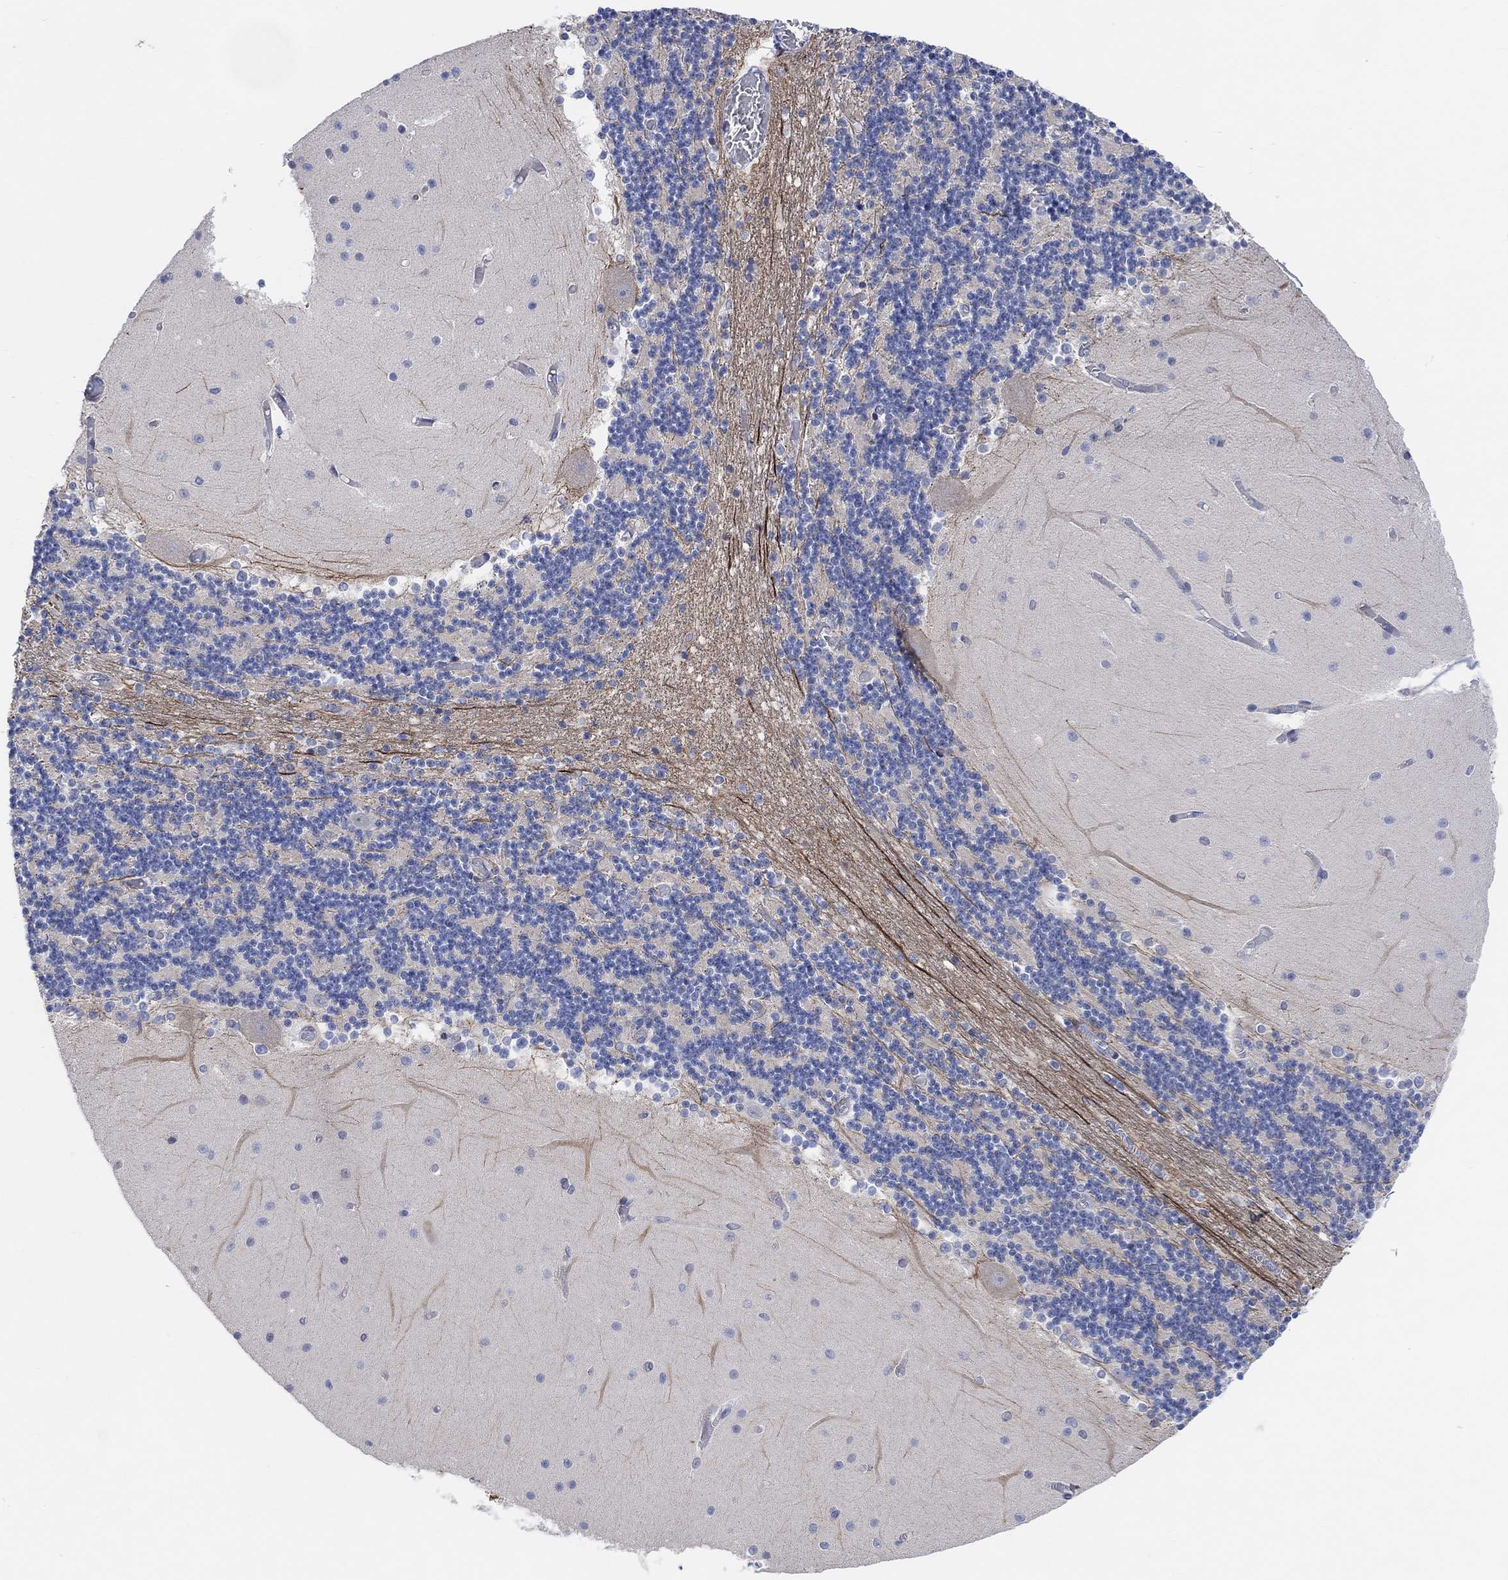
{"staining": {"intensity": "negative", "quantity": "none", "location": "none"}, "tissue": "cerebellum", "cell_type": "Cells in granular layer", "image_type": "normal", "snomed": [{"axis": "morphology", "description": "Normal tissue, NOS"}, {"axis": "topography", "description": "Cerebellum"}], "caption": "Immunohistochemistry (IHC) of benign human cerebellum reveals no expression in cells in granular layer.", "gene": "HCRTR1", "patient": {"sex": "female", "age": 28}}